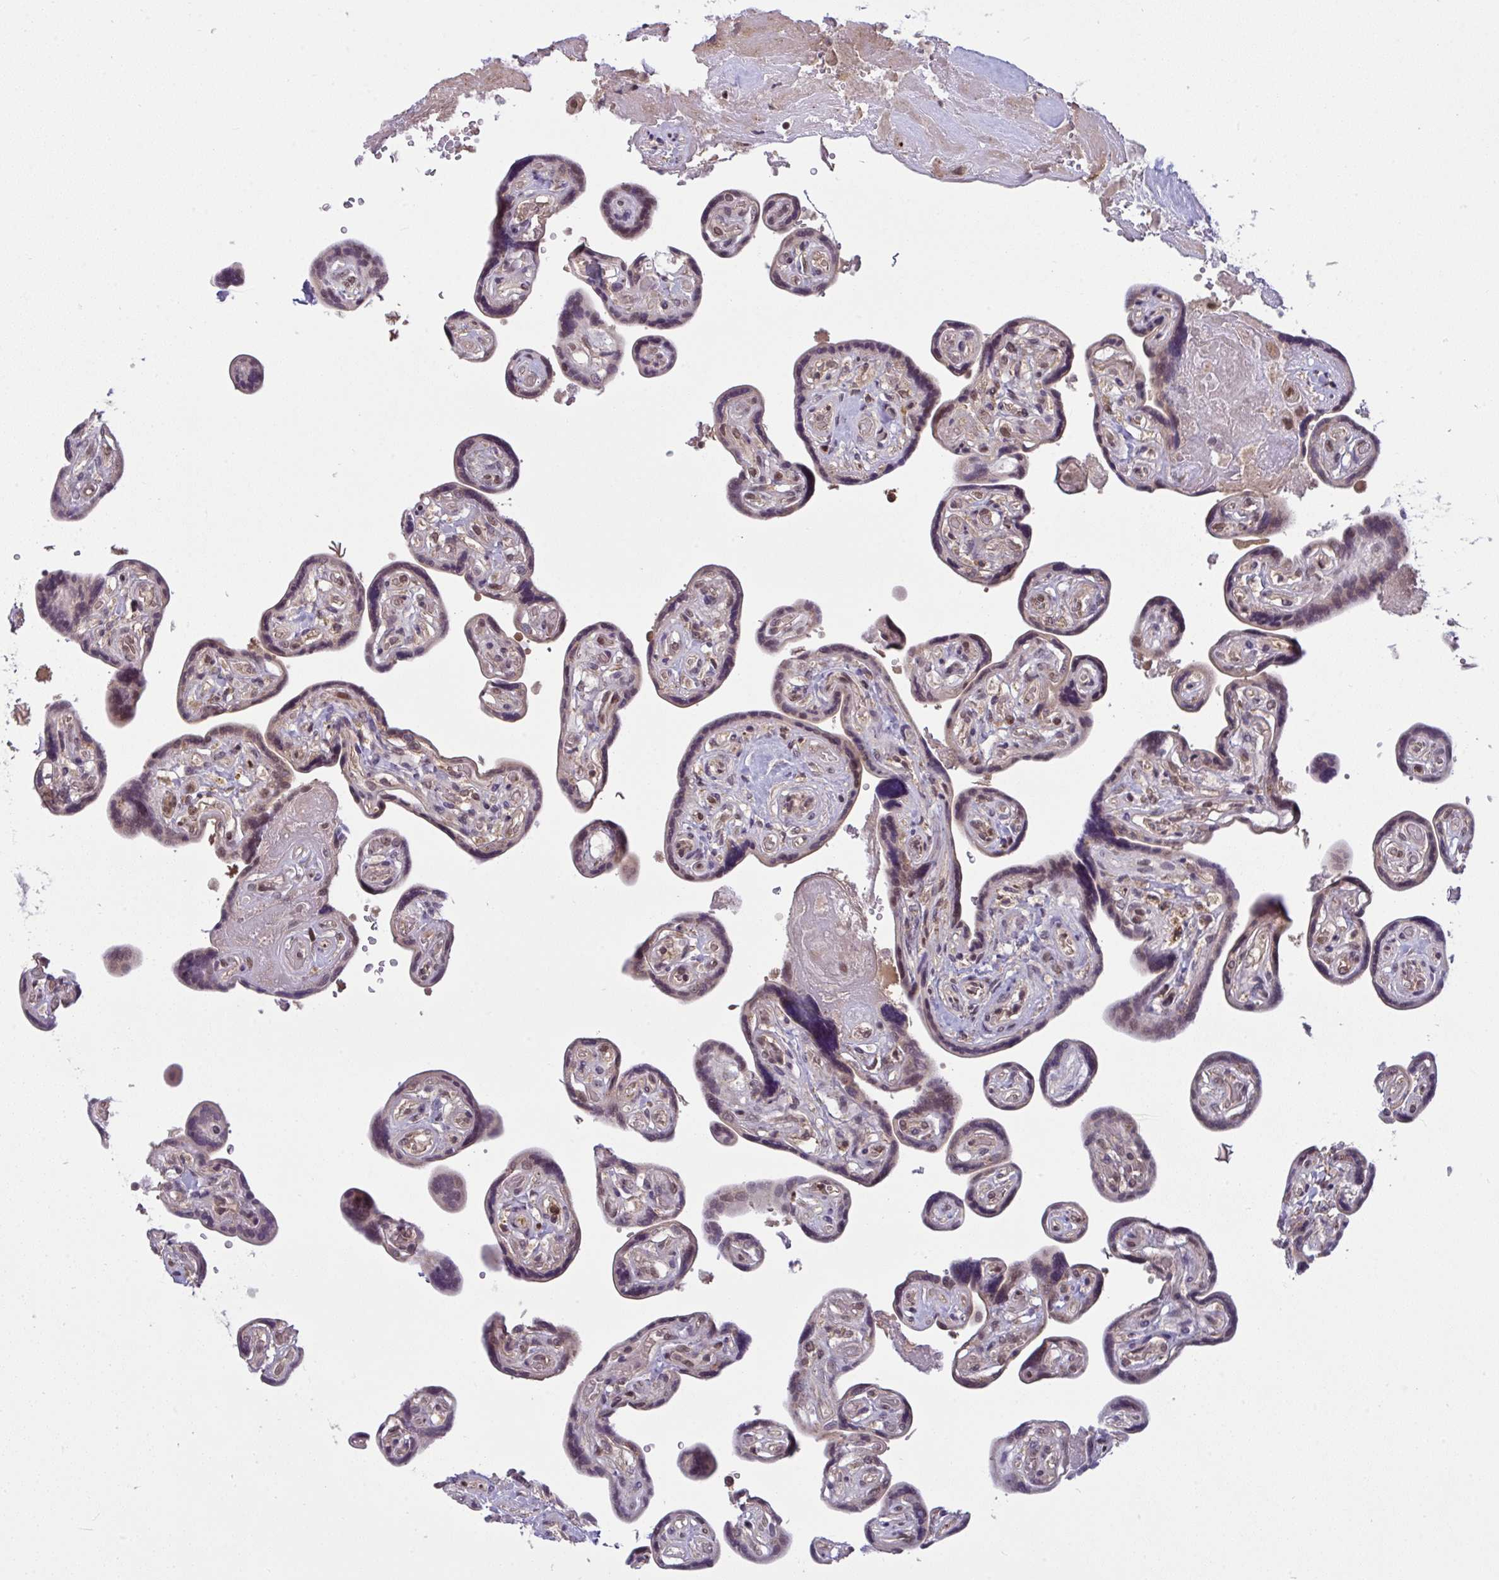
{"staining": {"intensity": "moderate", "quantity": ">75%", "location": "nuclear"}, "tissue": "placenta", "cell_type": "Trophoblastic cells", "image_type": "normal", "snomed": [{"axis": "morphology", "description": "Normal tissue, NOS"}, {"axis": "topography", "description": "Placenta"}], "caption": "Immunohistochemical staining of normal placenta shows moderate nuclear protein expression in about >75% of trophoblastic cells.", "gene": "KLF2", "patient": {"sex": "female", "age": 32}}